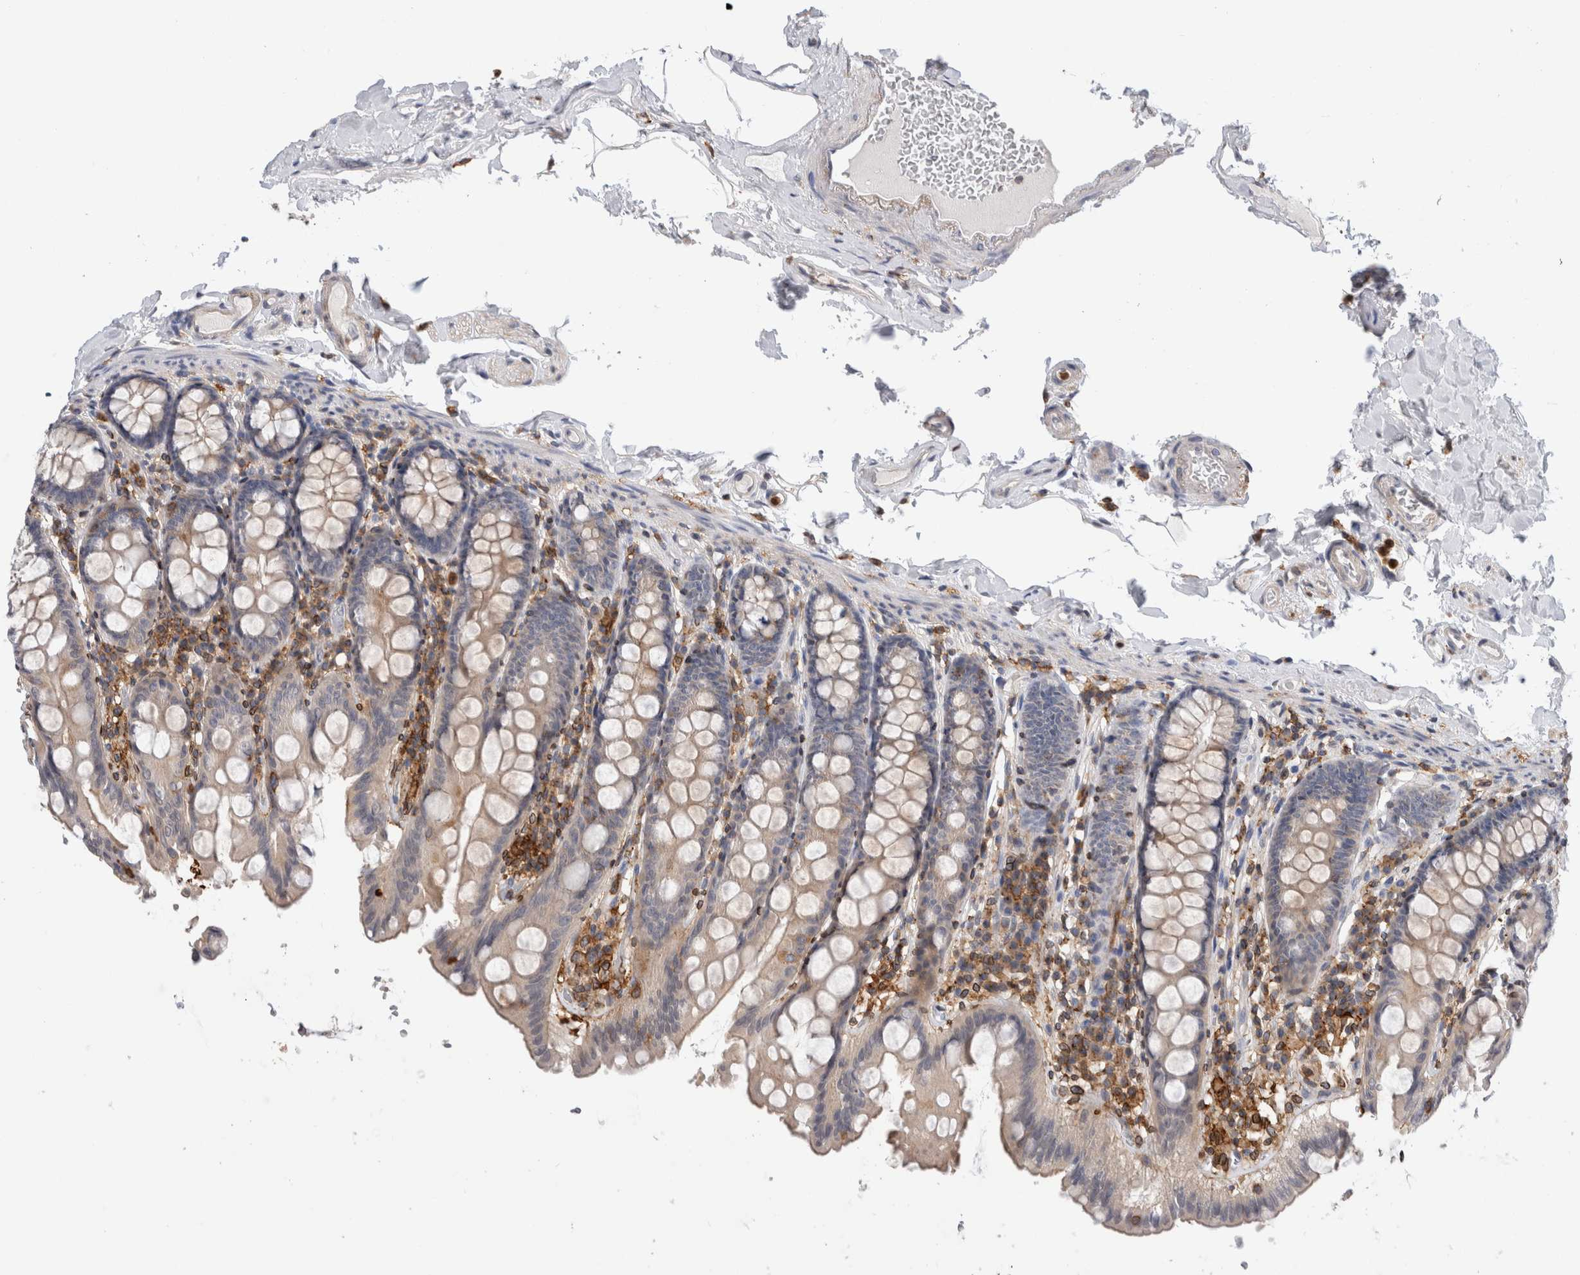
{"staining": {"intensity": "weak", "quantity": "25%-75%", "location": "cytoplasmic/membranous"}, "tissue": "colon", "cell_type": "Endothelial cells", "image_type": "normal", "snomed": [{"axis": "morphology", "description": "Normal tissue, NOS"}, {"axis": "topography", "description": "Colon"}, {"axis": "topography", "description": "Peripheral nerve tissue"}], "caption": "Colon stained with a protein marker shows weak staining in endothelial cells.", "gene": "CCDC88B", "patient": {"sex": "female", "age": 61}}